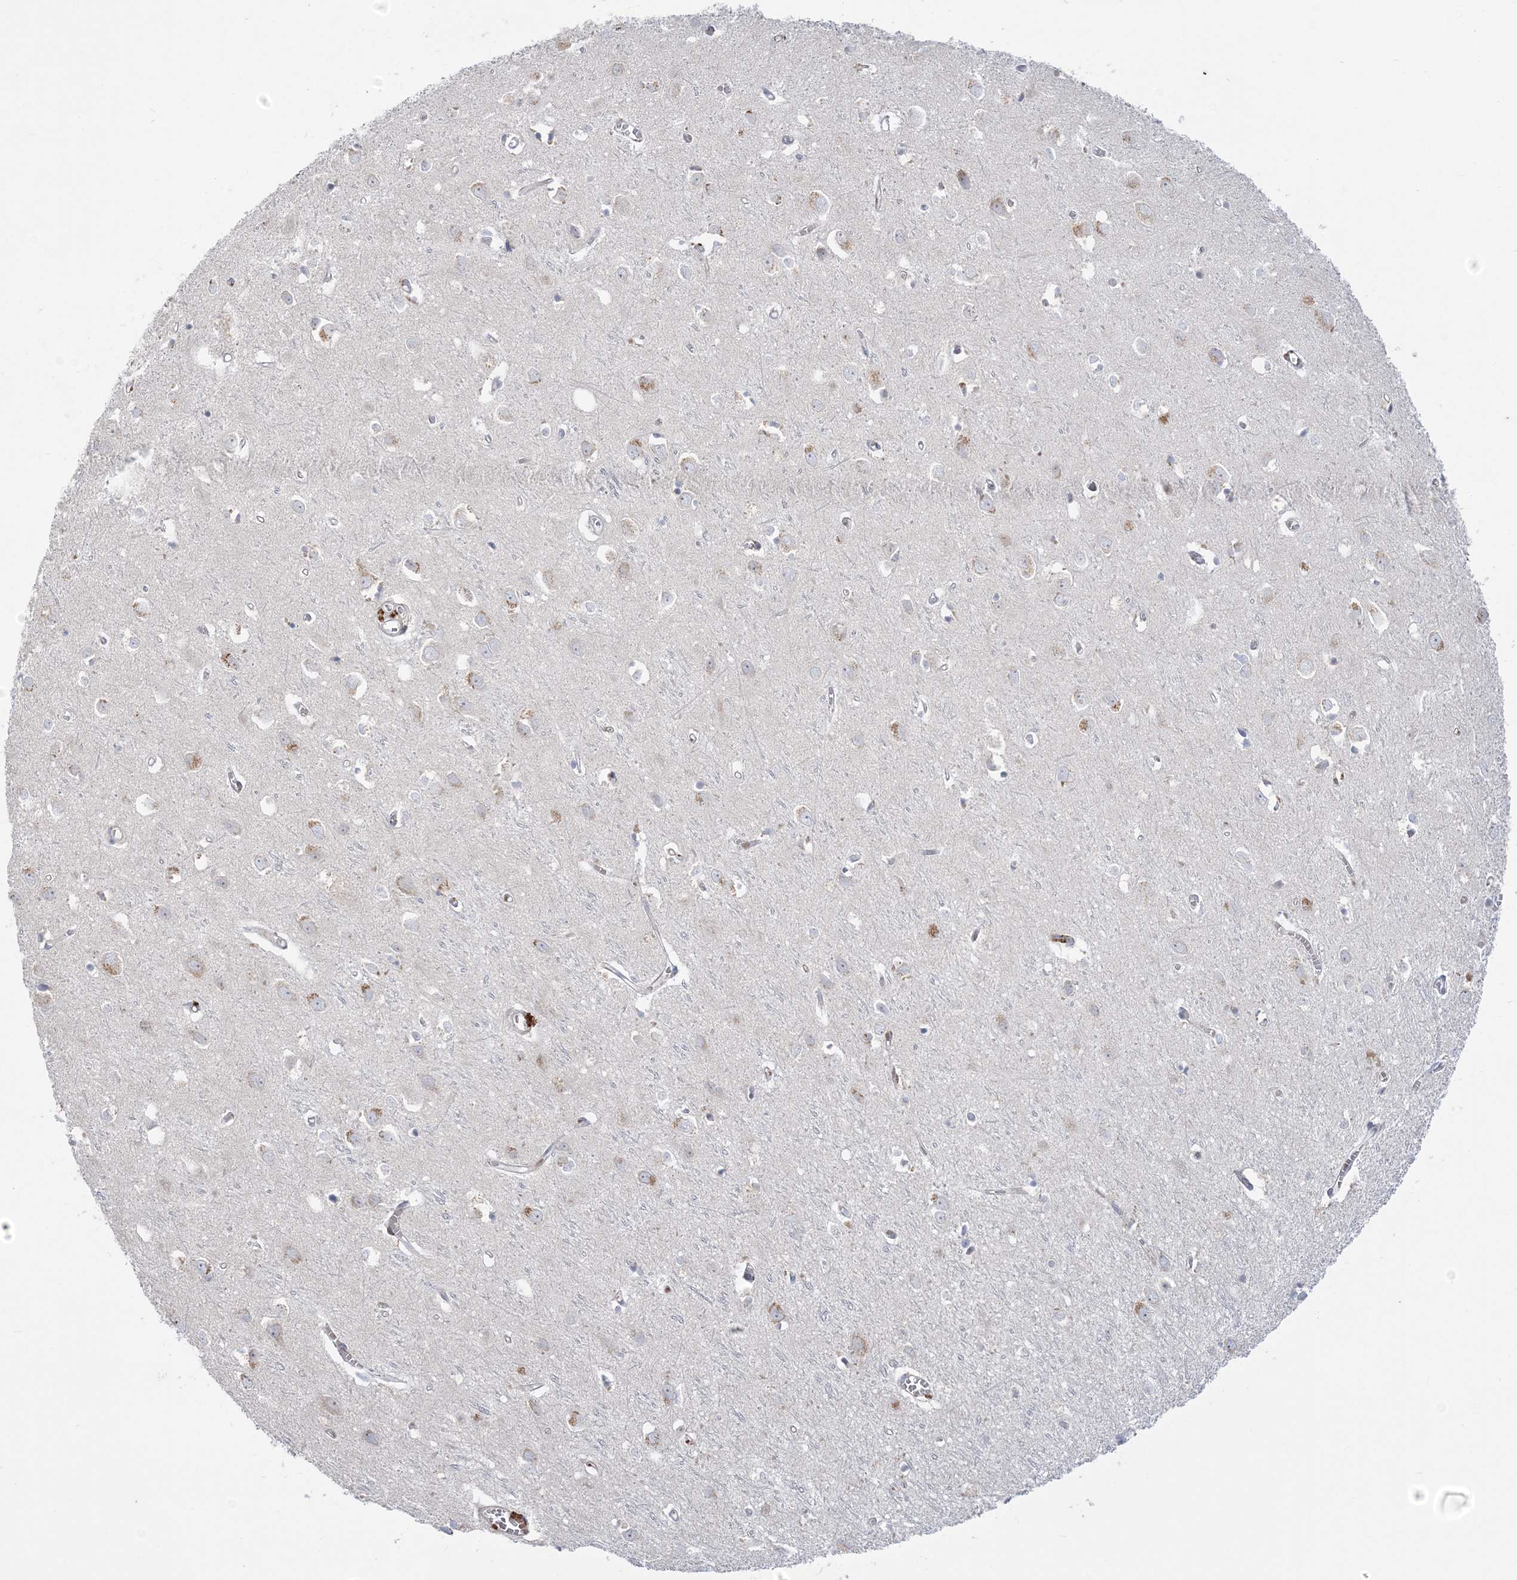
{"staining": {"intensity": "weak", "quantity": "25%-75%", "location": "cytoplasmic/membranous"}, "tissue": "cerebral cortex", "cell_type": "Endothelial cells", "image_type": "normal", "snomed": [{"axis": "morphology", "description": "Normal tissue, NOS"}, {"axis": "topography", "description": "Cerebral cortex"}], "caption": "Brown immunohistochemical staining in unremarkable human cerebral cortex demonstrates weak cytoplasmic/membranous expression in approximately 25%-75% of endothelial cells.", "gene": "NUDT9", "patient": {"sex": "female", "age": 64}}